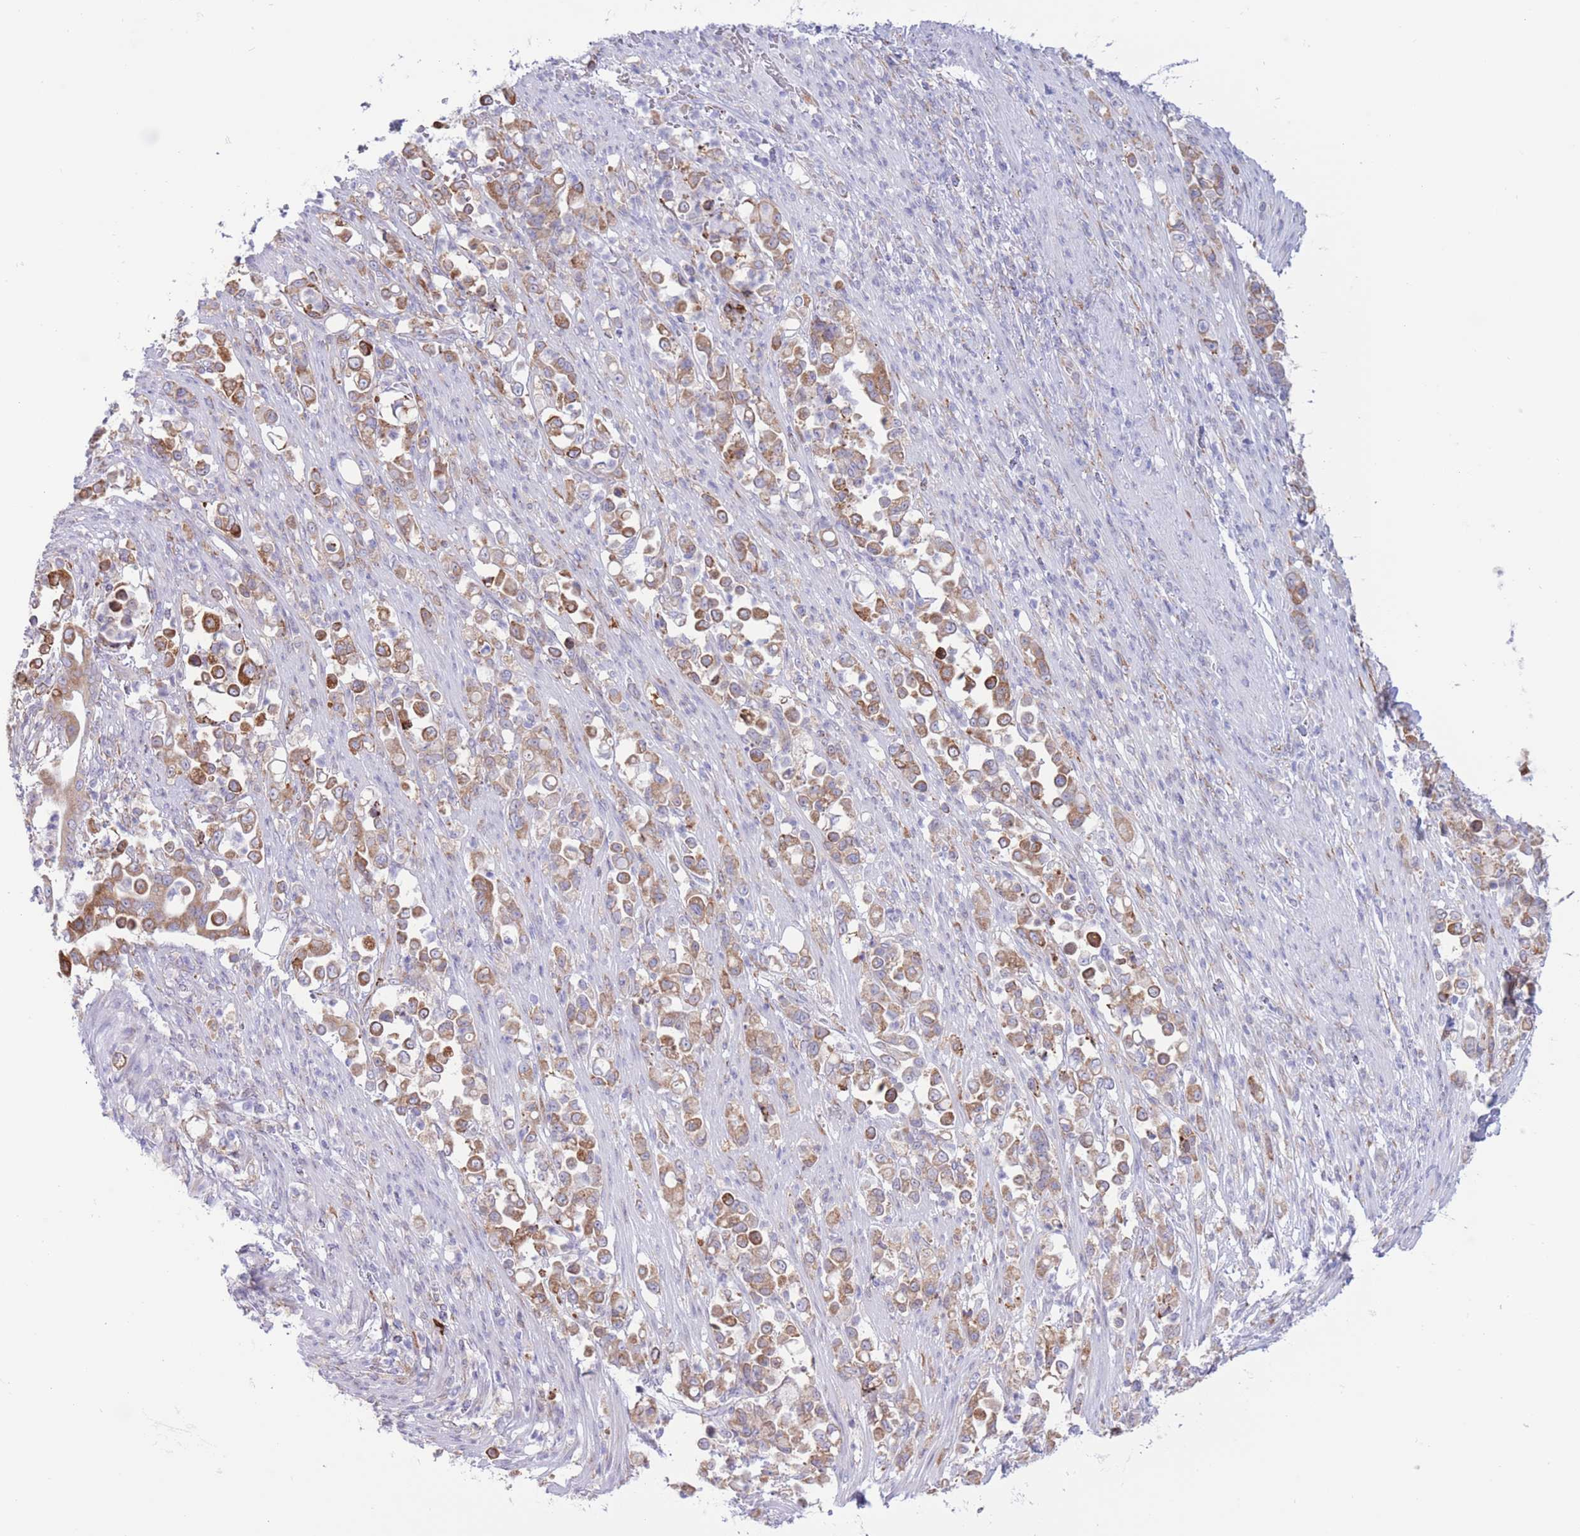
{"staining": {"intensity": "moderate", "quantity": ">75%", "location": "cytoplasmic/membranous"}, "tissue": "stomach cancer", "cell_type": "Tumor cells", "image_type": "cancer", "snomed": [{"axis": "morphology", "description": "Normal tissue, NOS"}, {"axis": "morphology", "description": "Adenocarcinoma, NOS"}, {"axis": "topography", "description": "Stomach"}], "caption": "Stomach cancer (adenocarcinoma) stained with a protein marker reveals moderate staining in tumor cells.", "gene": "MYDGF", "patient": {"sex": "female", "age": 79}}